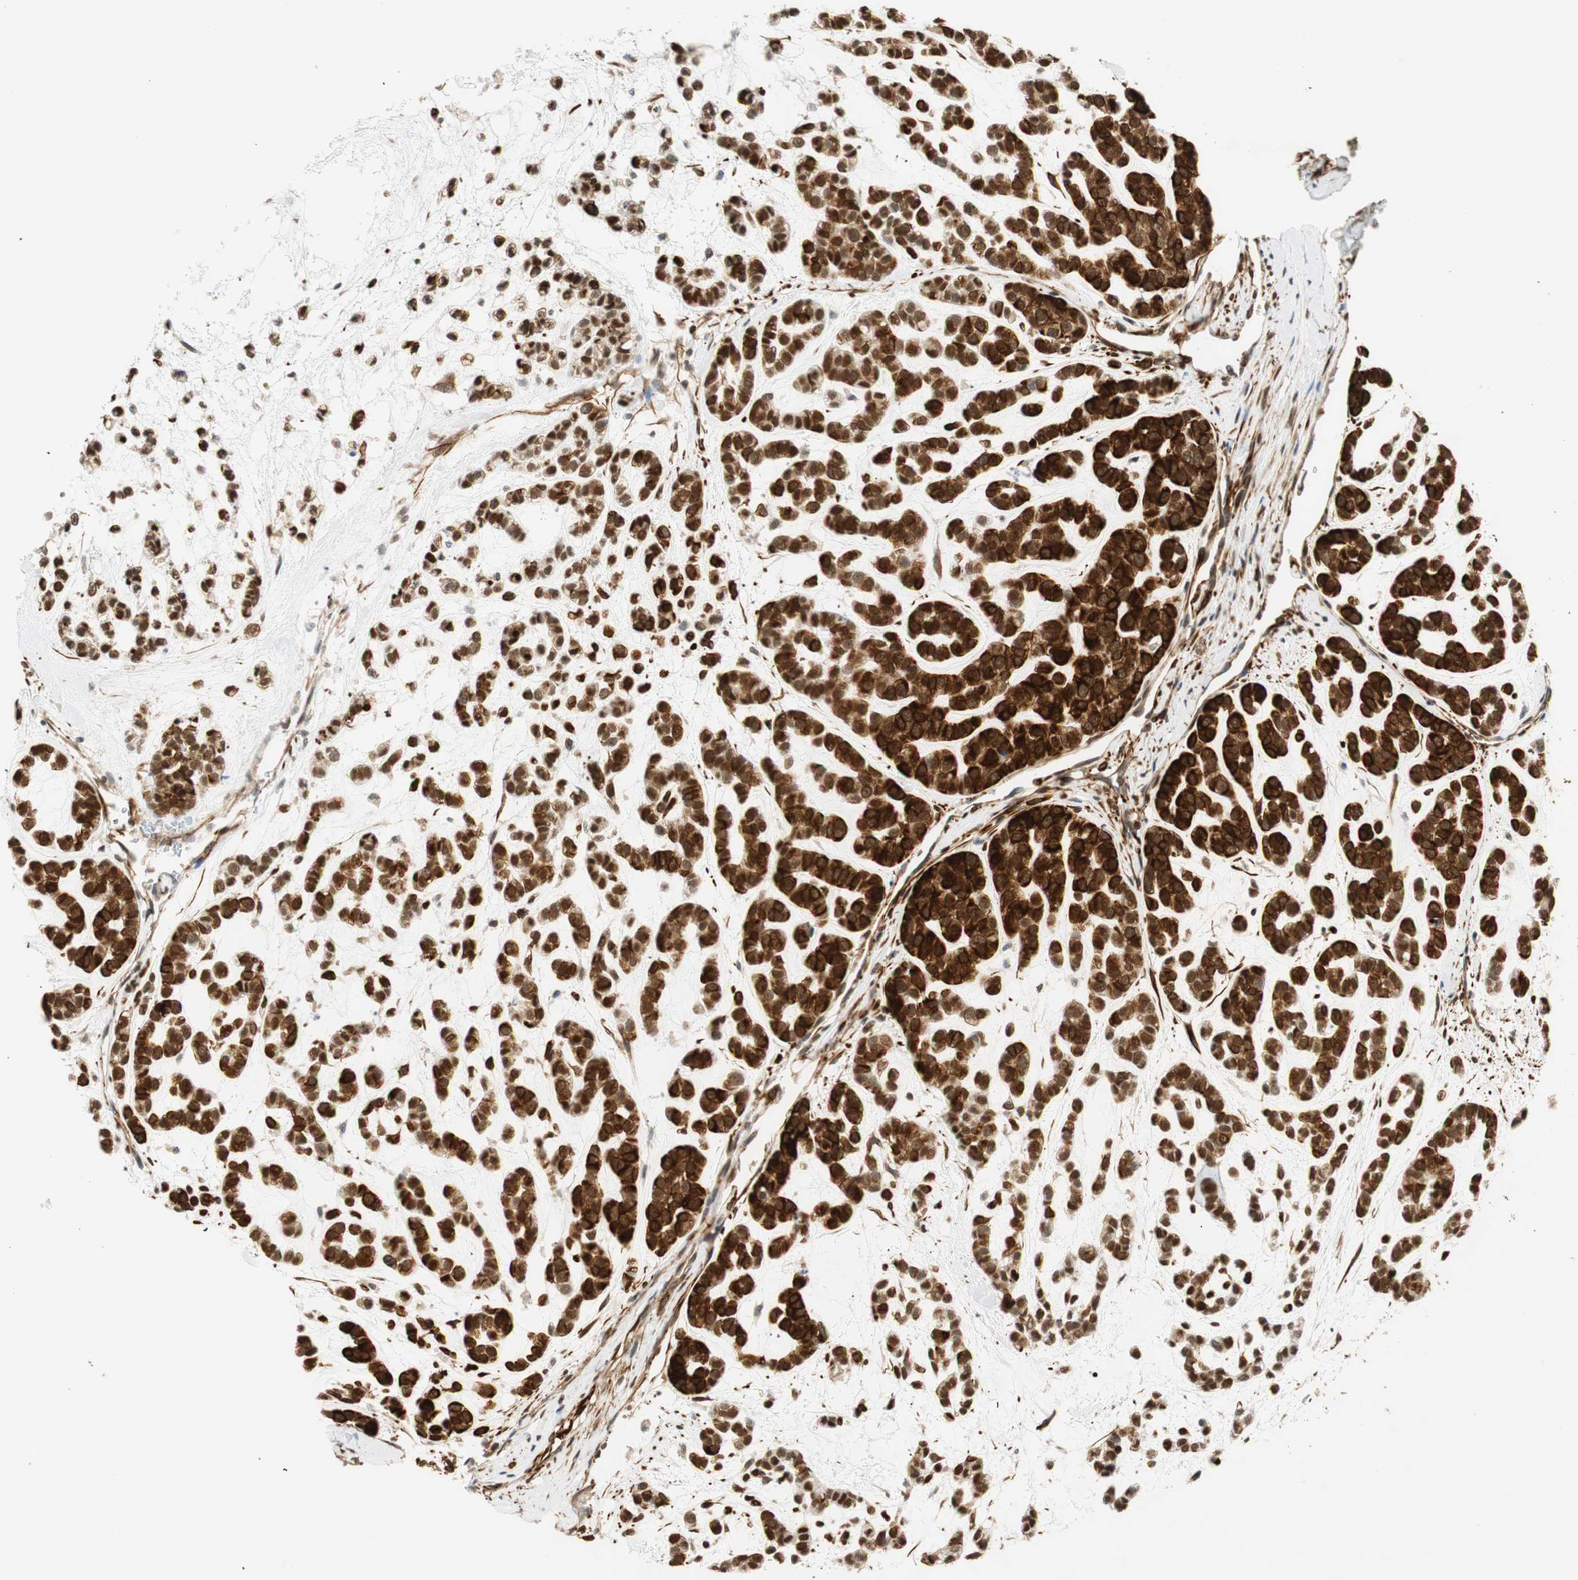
{"staining": {"intensity": "strong", "quantity": ">75%", "location": "cytoplasmic/membranous,nuclear"}, "tissue": "head and neck cancer", "cell_type": "Tumor cells", "image_type": "cancer", "snomed": [{"axis": "morphology", "description": "Adenocarcinoma, NOS"}, {"axis": "morphology", "description": "Adenoma, NOS"}, {"axis": "topography", "description": "Head-Neck"}], "caption": "Human head and neck cancer stained for a protein (brown) demonstrates strong cytoplasmic/membranous and nuclear positive positivity in about >75% of tumor cells.", "gene": "NES", "patient": {"sex": "female", "age": 55}}